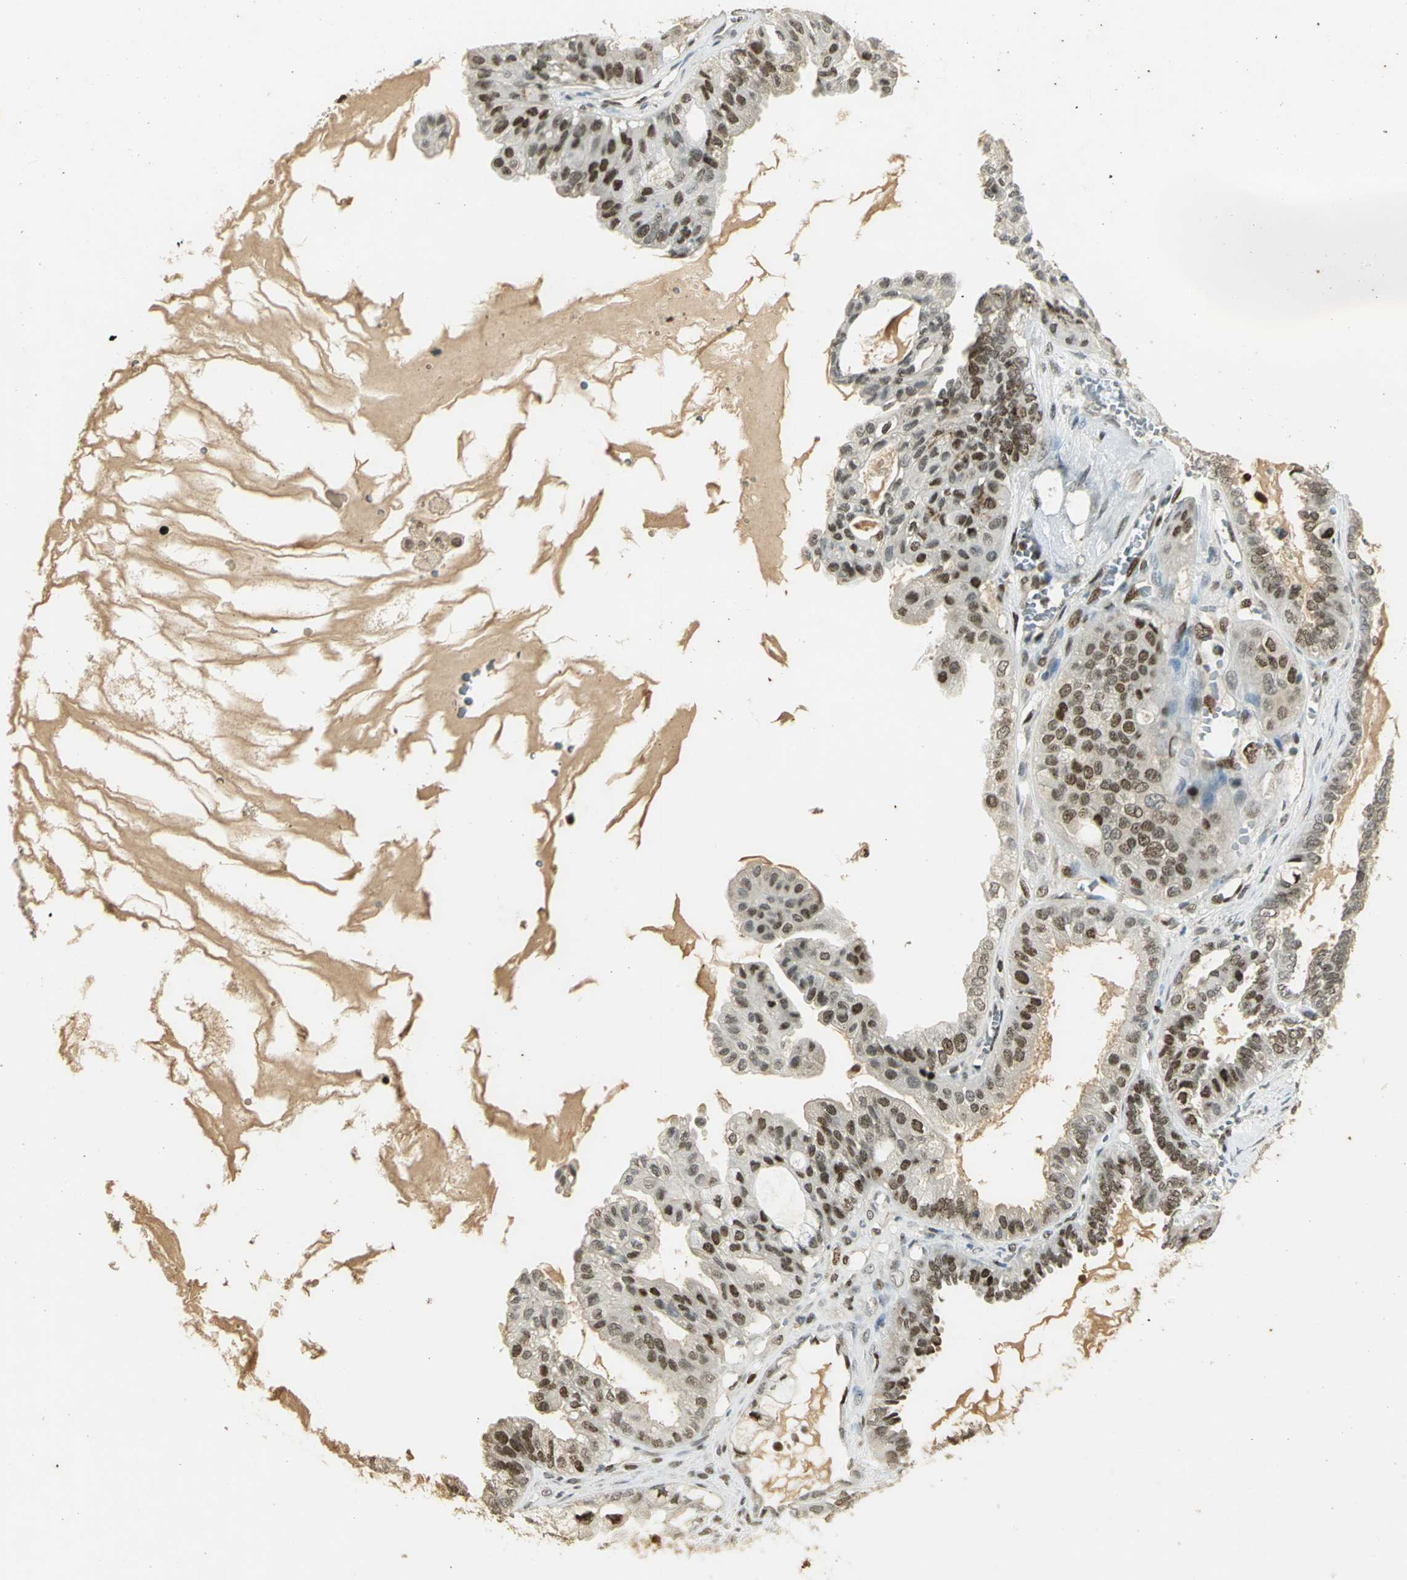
{"staining": {"intensity": "strong", "quantity": ">75%", "location": "nuclear"}, "tissue": "ovarian cancer", "cell_type": "Tumor cells", "image_type": "cancer", "snomed": [{"axis": "morphology", "description": "Carcinoma, NOS"}, {"axis": "morphology", "description": "Carcinoma, endometroid"}, {"axis": "topography", "description": "Ovary"}], "caption": "An image of ovarian cancer stained for a protein exhibits strong nuclear brown staining in tumor cells.", "gene": "AK6", "patient": {"sex": "female", "age": 50}}